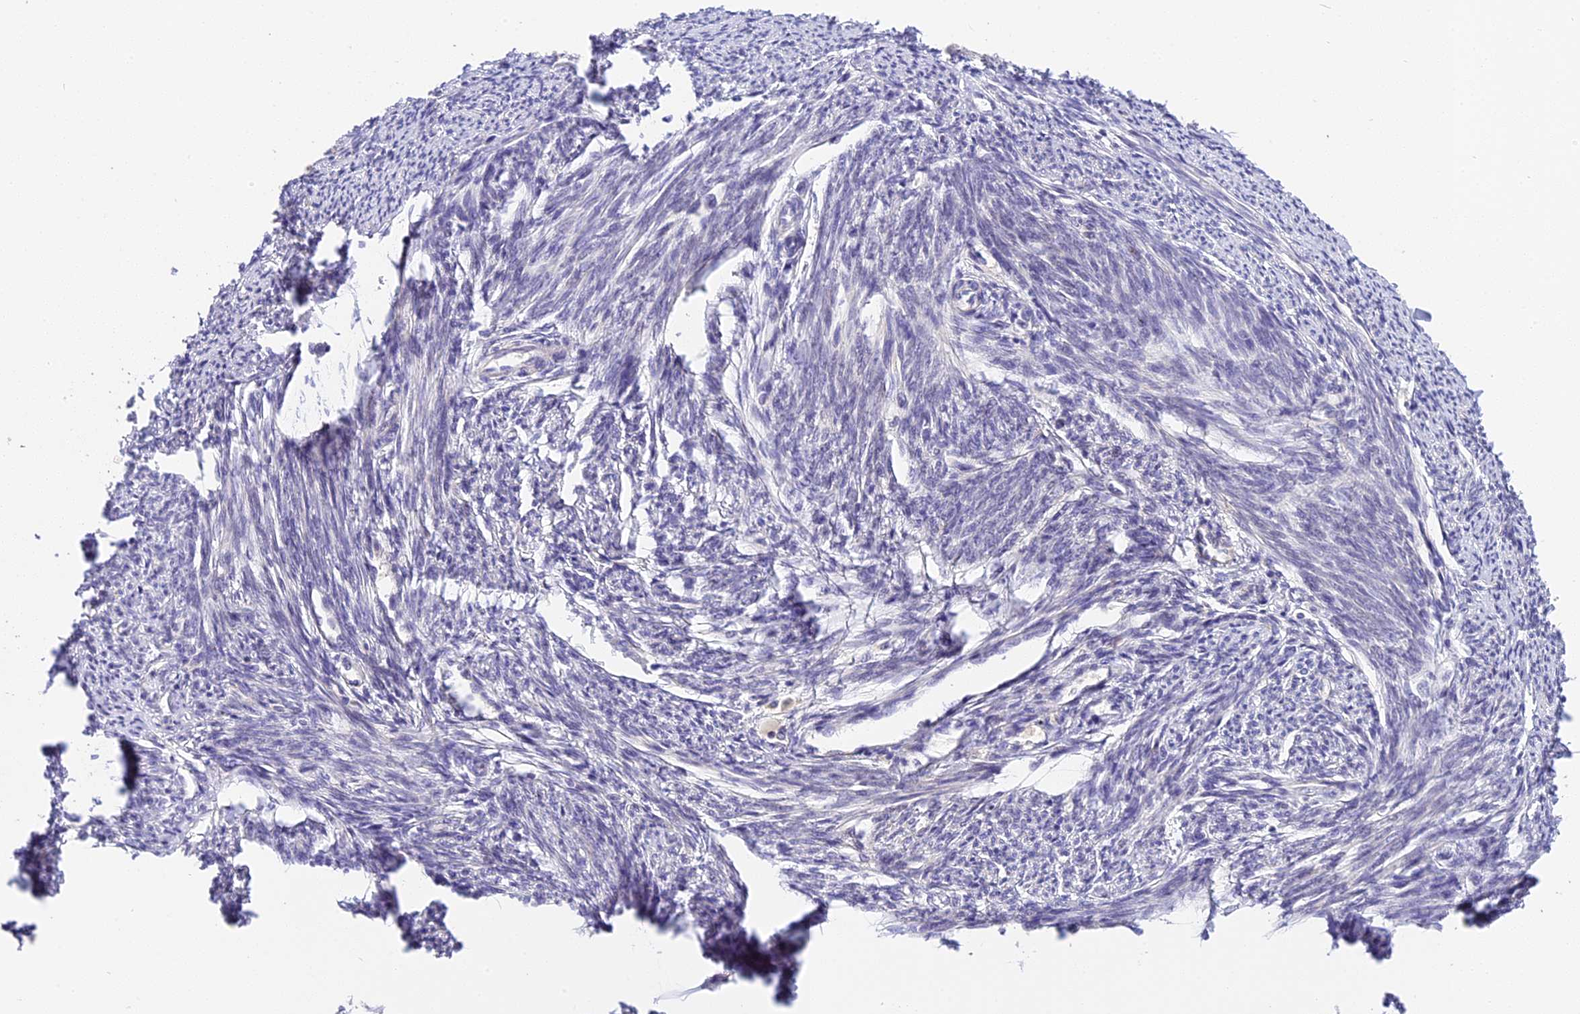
{"staining": {"intensity": "negative", "quantity": "none", "location": "none"}, "tissue": "smooth muscle", "cell_type": "Smooth muscle cells", "image_type": "normal", "snomed": [{"axis": "morphology", "description": "Normal tissue, NOS"}, {"axis": "topography", "description": "Smooth muscle"}, {"axis": "topography", "description": "Uterus"}], "caption": "Smooth muscle cells are negative for brown protein staining in unremarkable smooth muscle. (DAB IHC visualized using brightfield microscopy, high magnification).", "gene": "BSCL2", "patient": {"sex": "female", "age": 59}}